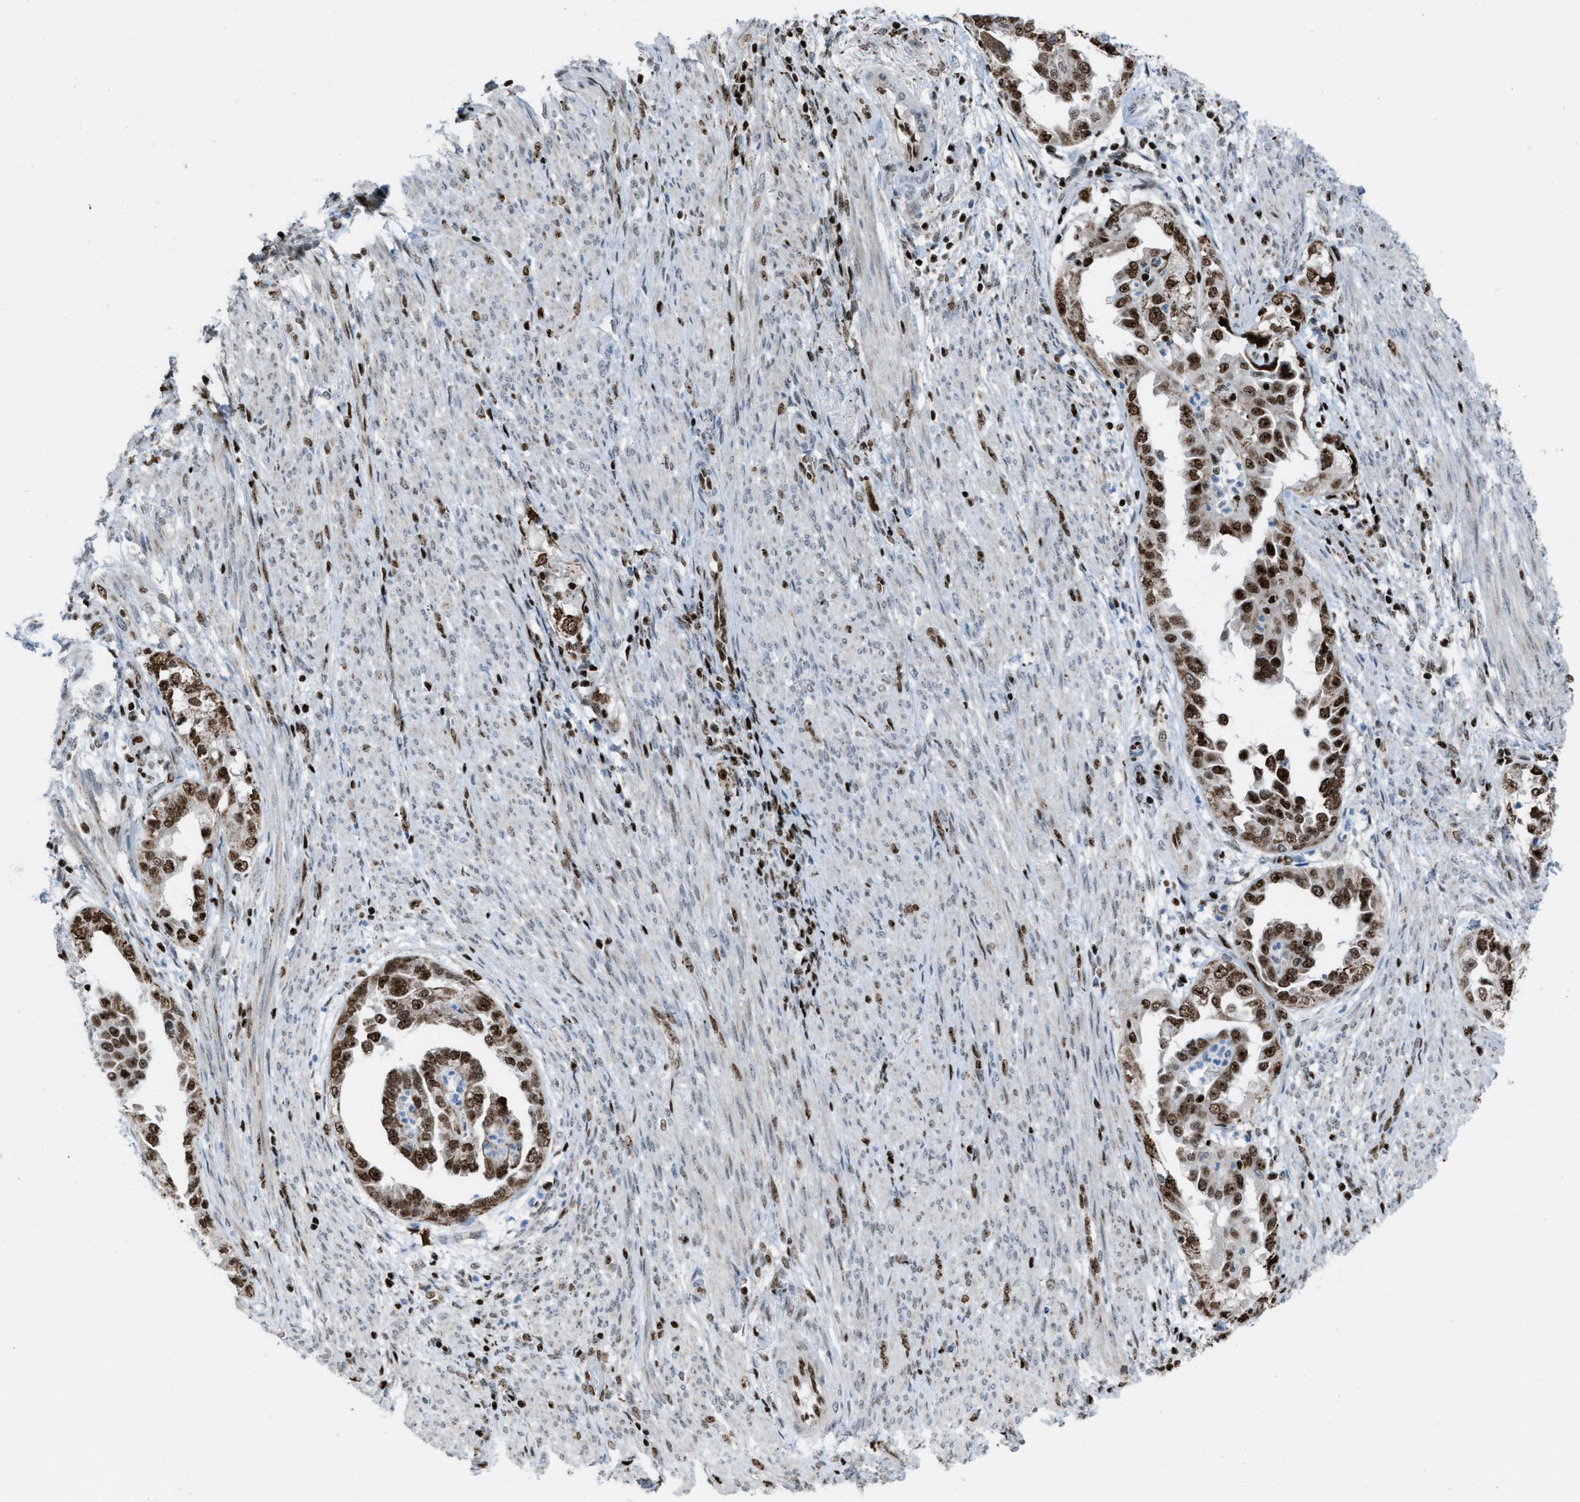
{"staining": {"intensity": "strong", "quantity": ">75%", "location": "nuclear"}, "tissue": "endometrial cancer", "cell_type": "Tumor cells", "image_type": "cancer", "snomed": [{"axis": "morphology", "description": "Adenocarcinoma, NOS"}, {"axis": "topography", "description": "Endometrium"}], "caption": "An image of human endometrial adenocarcinoma stained for a protein exhibits strong nuclear brown staining in tumor cells.", "gene": "SLFN5", "patient": {"sex": "female", "age": 85}}